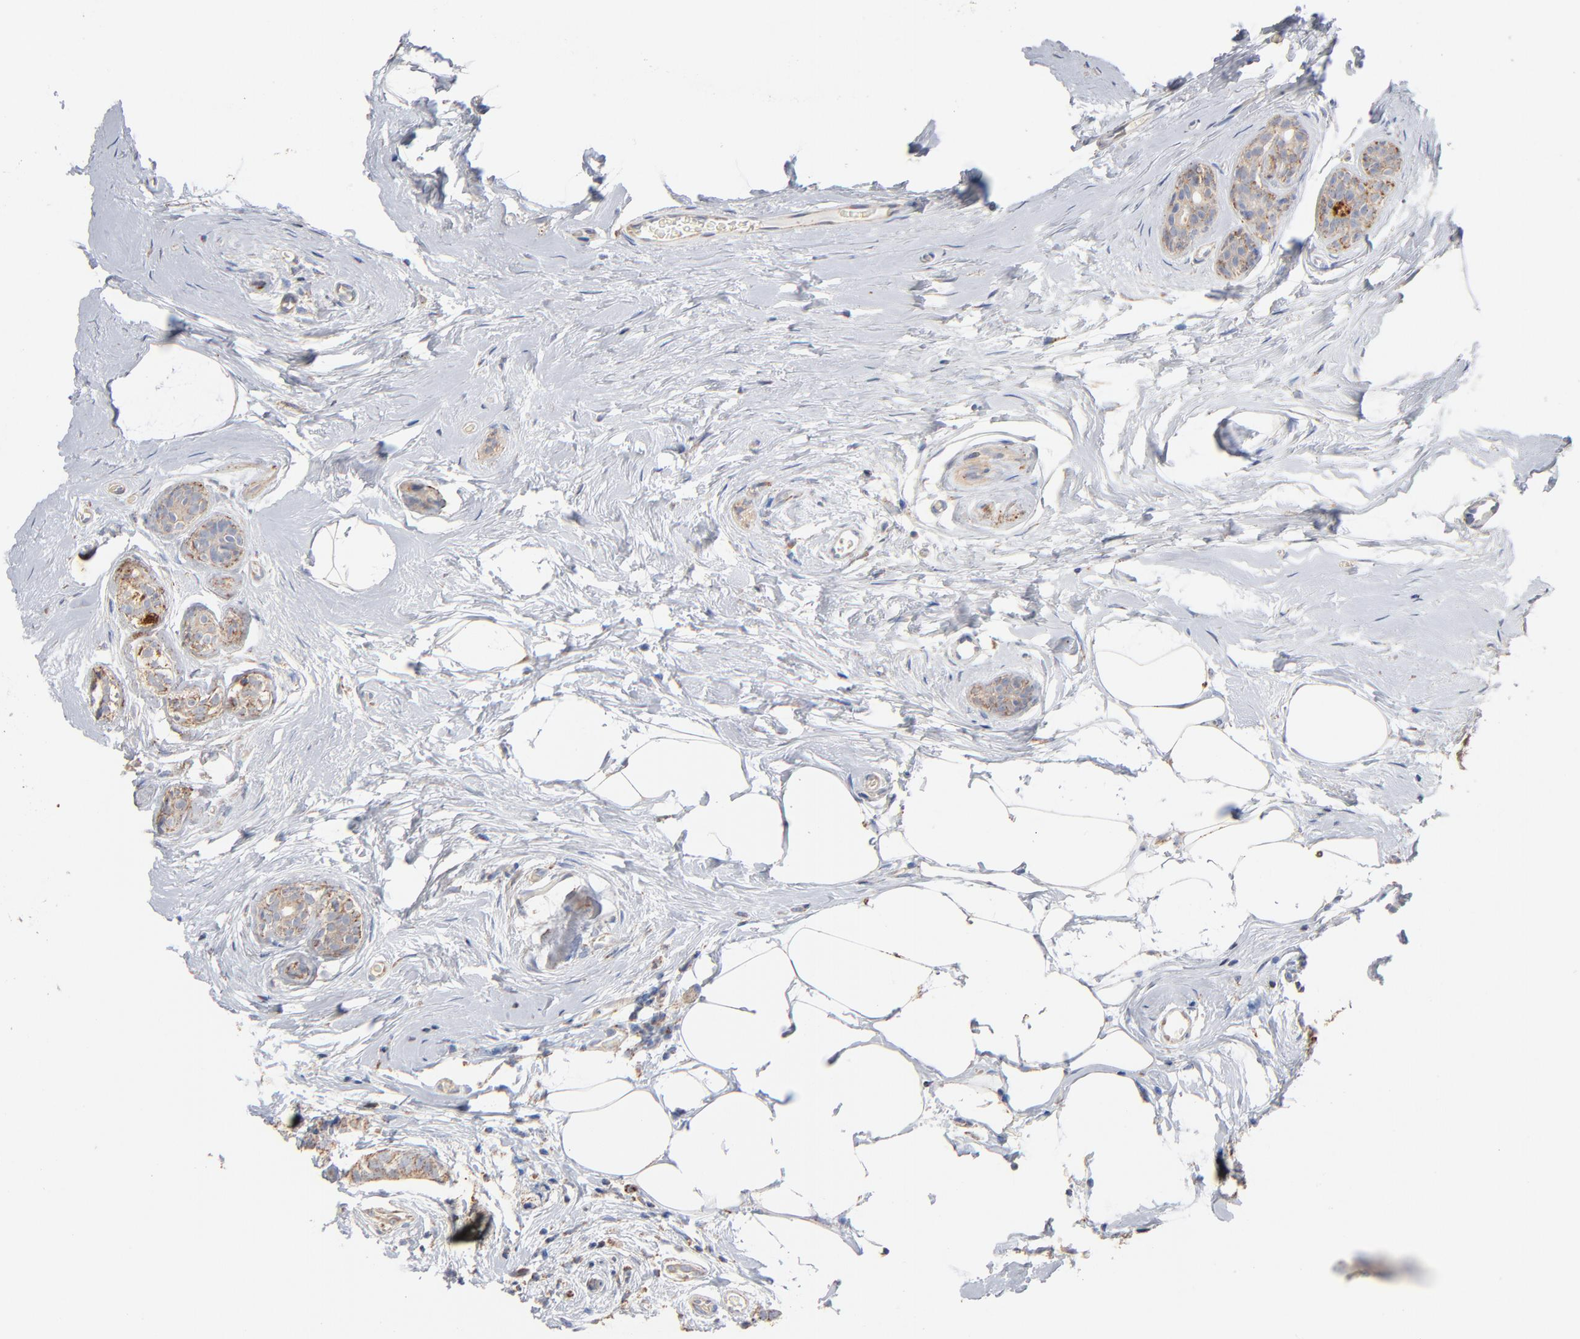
{"staining": {"intensity": "moderate", "quantity": ">75%", "location": "cytoplasmic/membranous"}, "tissue": "breast cancer", "cell_type": "Tumor cells", "image_type": "cancer", "snomed": [{"axis": "morphology", "description": "Lobular carcinoma"}, {"axis": "topography", "description": "Breast"}], "caption": "Immunohistochemistry photomicrograph of neoplastic tissue: lobular carcinoma (breast) stained using immunohistochemistry demonstrates medium levels of moderate protein expression localized specifically in the cytoplasmic/membranous of tumor cells, appearing as a cytoplasmic/membranous brown color.", "gene": "UQCRC1", "patient": {"sex": "female", "age": 60}}